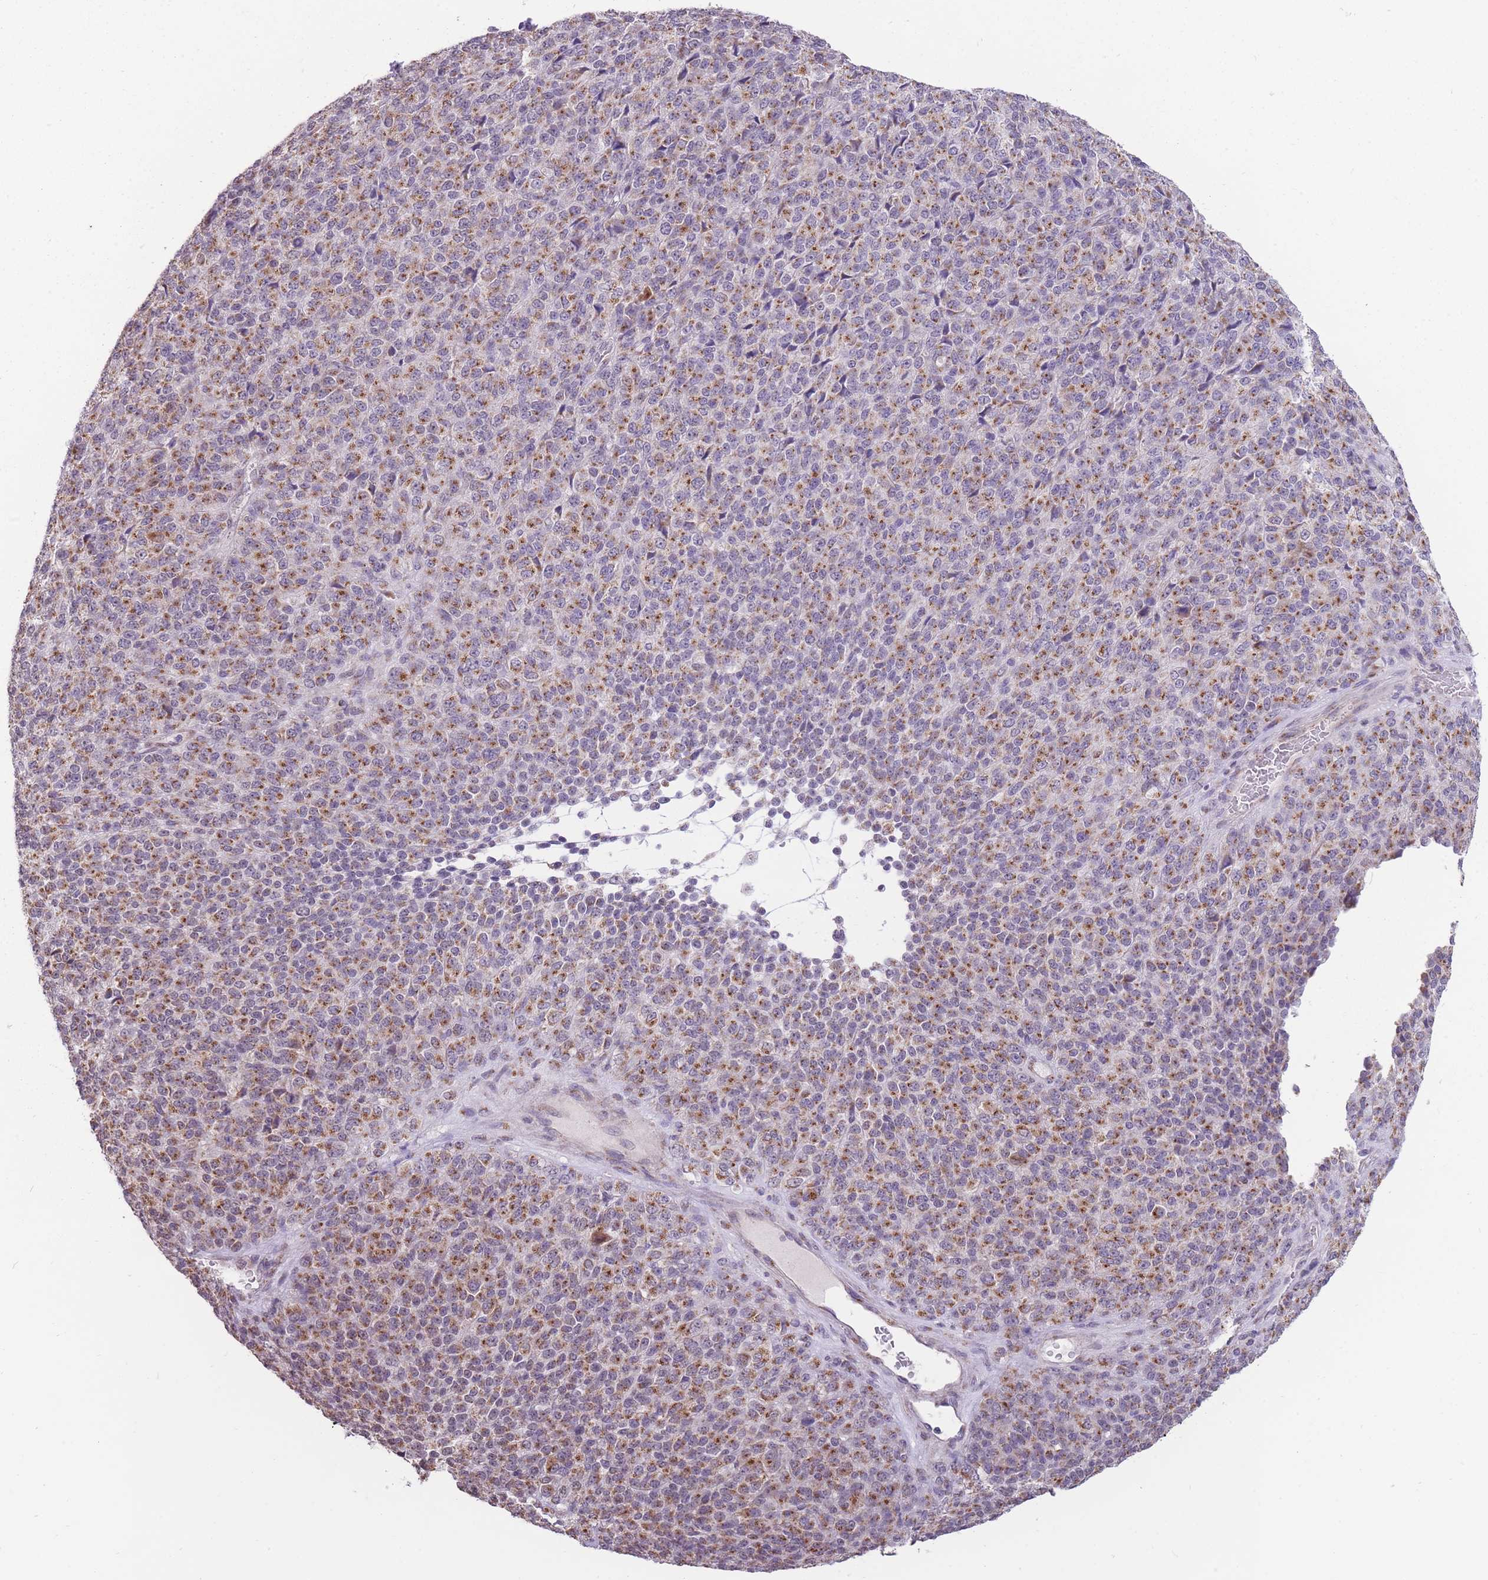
{"staining": {"intensity": "moderate", "quantity": ">75%", "location": "cytoplasmic/membranous"}, "tissue": "melanoma", "cell_type": "Tumor cells", "image_type": "cancer", "snomed": [{"axis": "morphology", "description": "Malignant melanoma, Metastatic site"}, {"axis": "topography", "description": "Brain"}], "caption": "High-power microscopy captured an immunohistochemistry (IHC) micrograph of melanoma, revealing moderate cytoplasmic/membranous staining in approximately >75% of tumor cells.", "gene": "NELL1", "patient": {"sex": "female", "age": 56}}